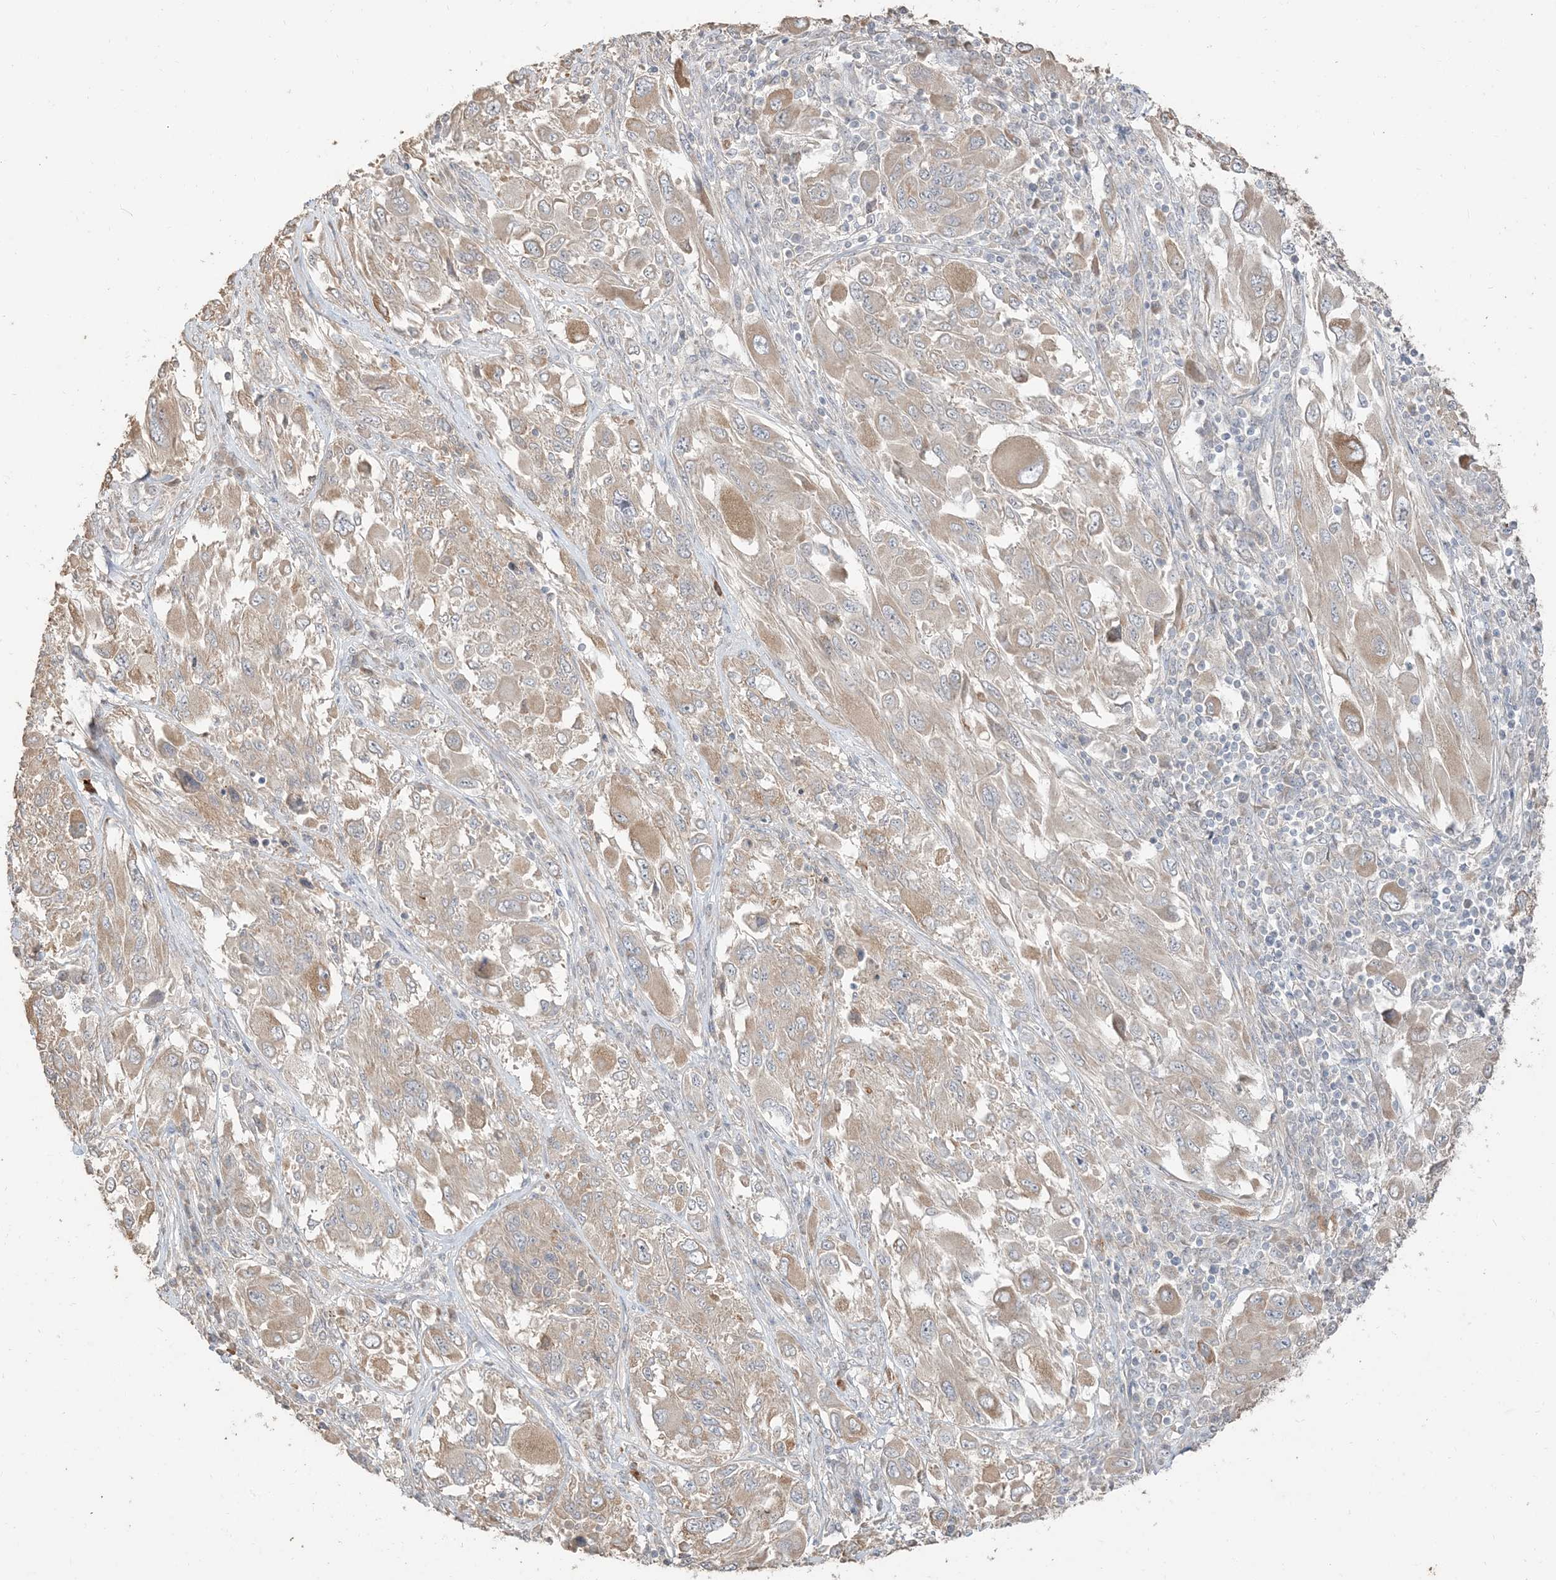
{"staining": {"intensity": "weak", "quantity": "25%-75%", "location": "cytoplasmic/membranous"}, "tissue": "melanoma", "cell_type": "Tumor cells", "image_type": "cancer", "snomed": [{"axis": "morphology", "description": "Malignant melanoma, NOS"}, {"axis": "topography", "description": "Skin"}], "caption": "A brown stain highlights weak cytoplasmic/membranous expression of a protein in melanoma tumor cells.", "gene": "RNF175", "patient": {"sex": "female", "age": 91}}